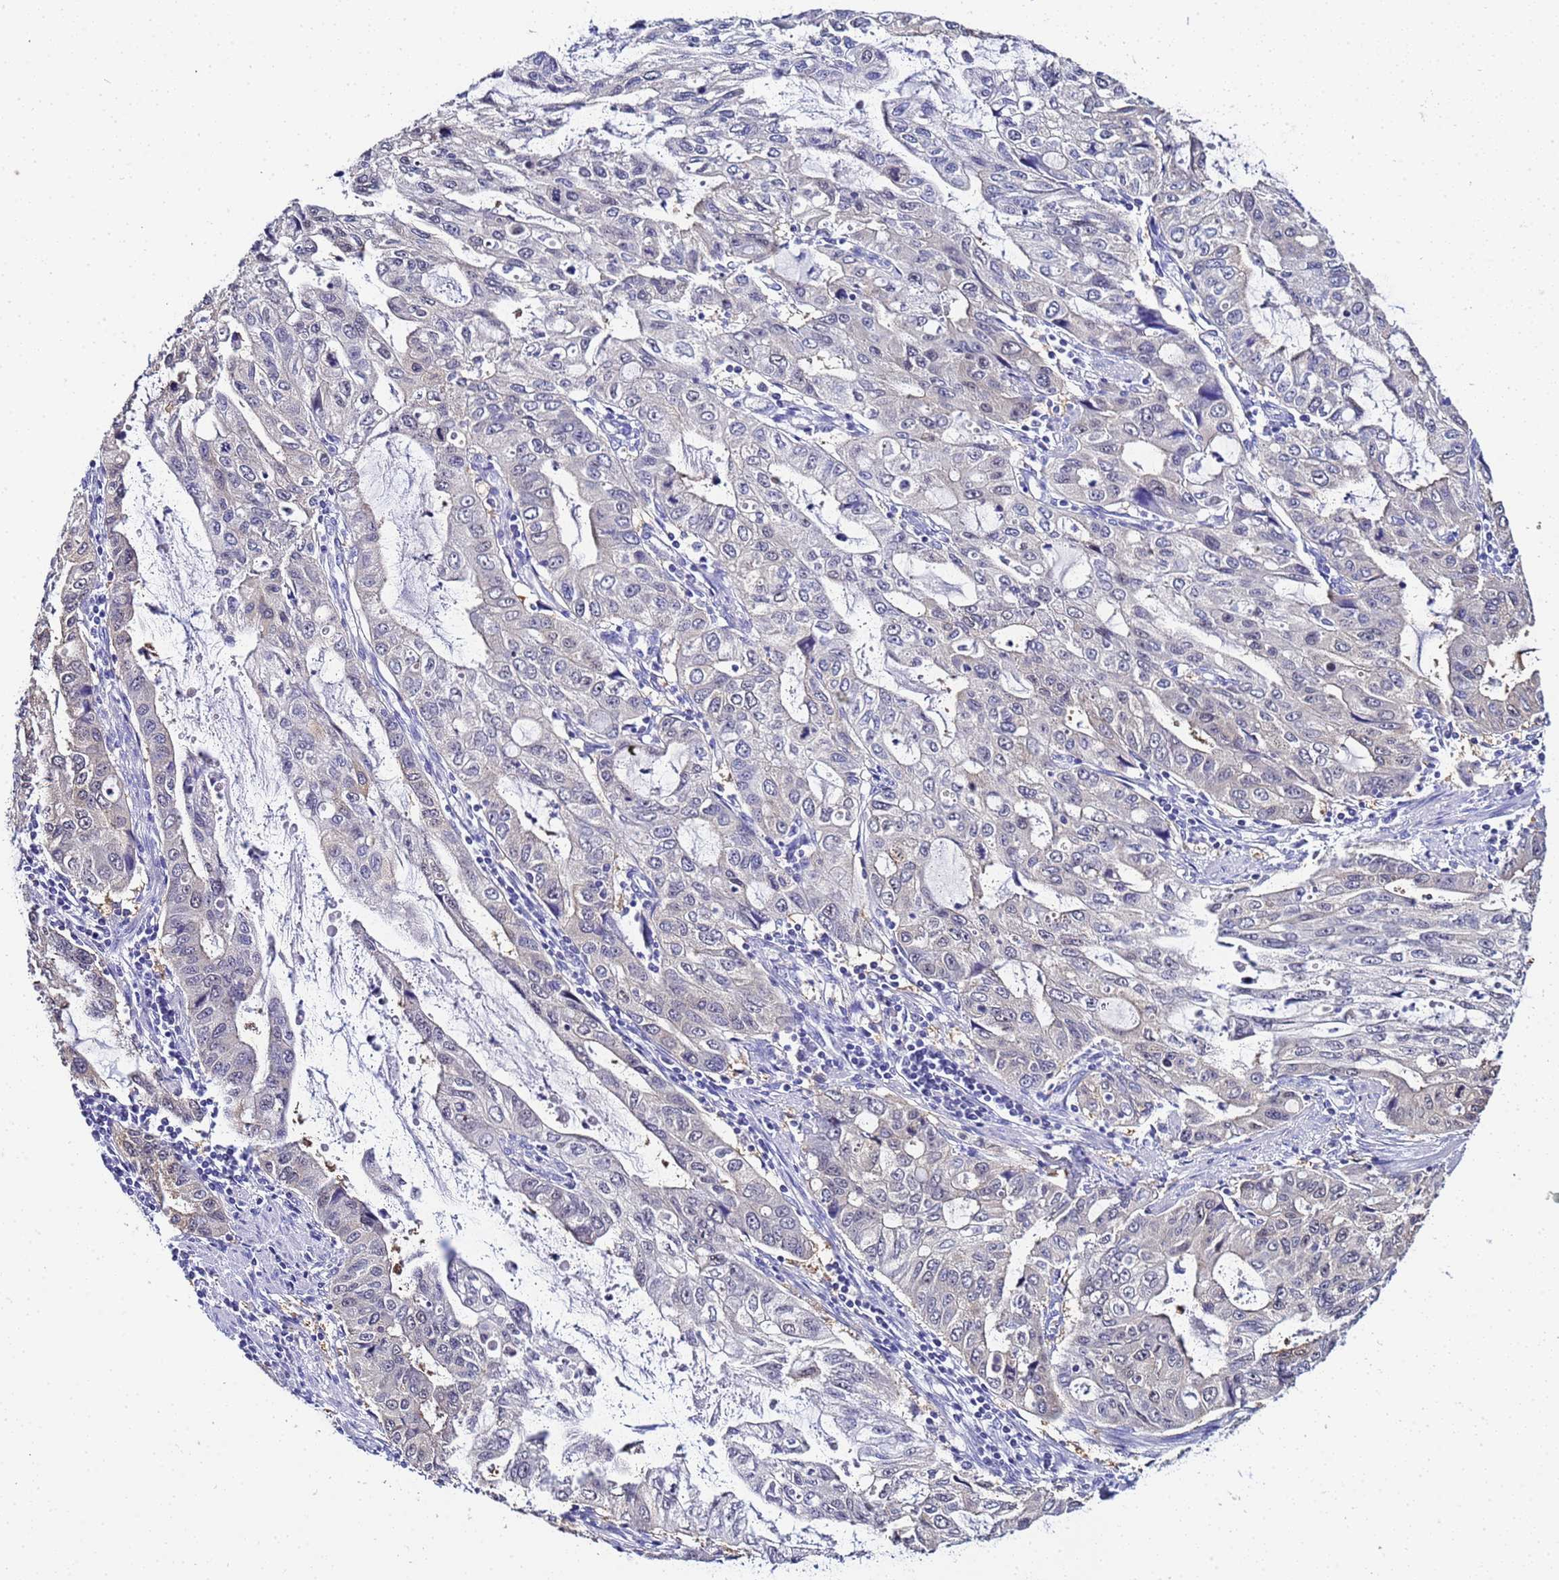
{"staining": {"intensity": "negative", "quantity": "none", "location": "none"}, "tissue": "stomach cancer", "cell_type": "Tumor cells", "image_type": "cancer", "snomed": [{"axis": "morphology", "description": "Adenocarcinoma, NOS"}, {"axis": "topography", "description": "Stomach, upper"}], "caption": "A high-resolution image shows immunohistochemistry staining of adenocarcinoma (stomach), which shows no significant expression in tumor cells. (DAB (3,3'-diaminobenzidine) immunohistochemistry with hematoxylin counter stain).", "gene": "ACTL6B", "patient": {"sex": "female", "age": 52}}